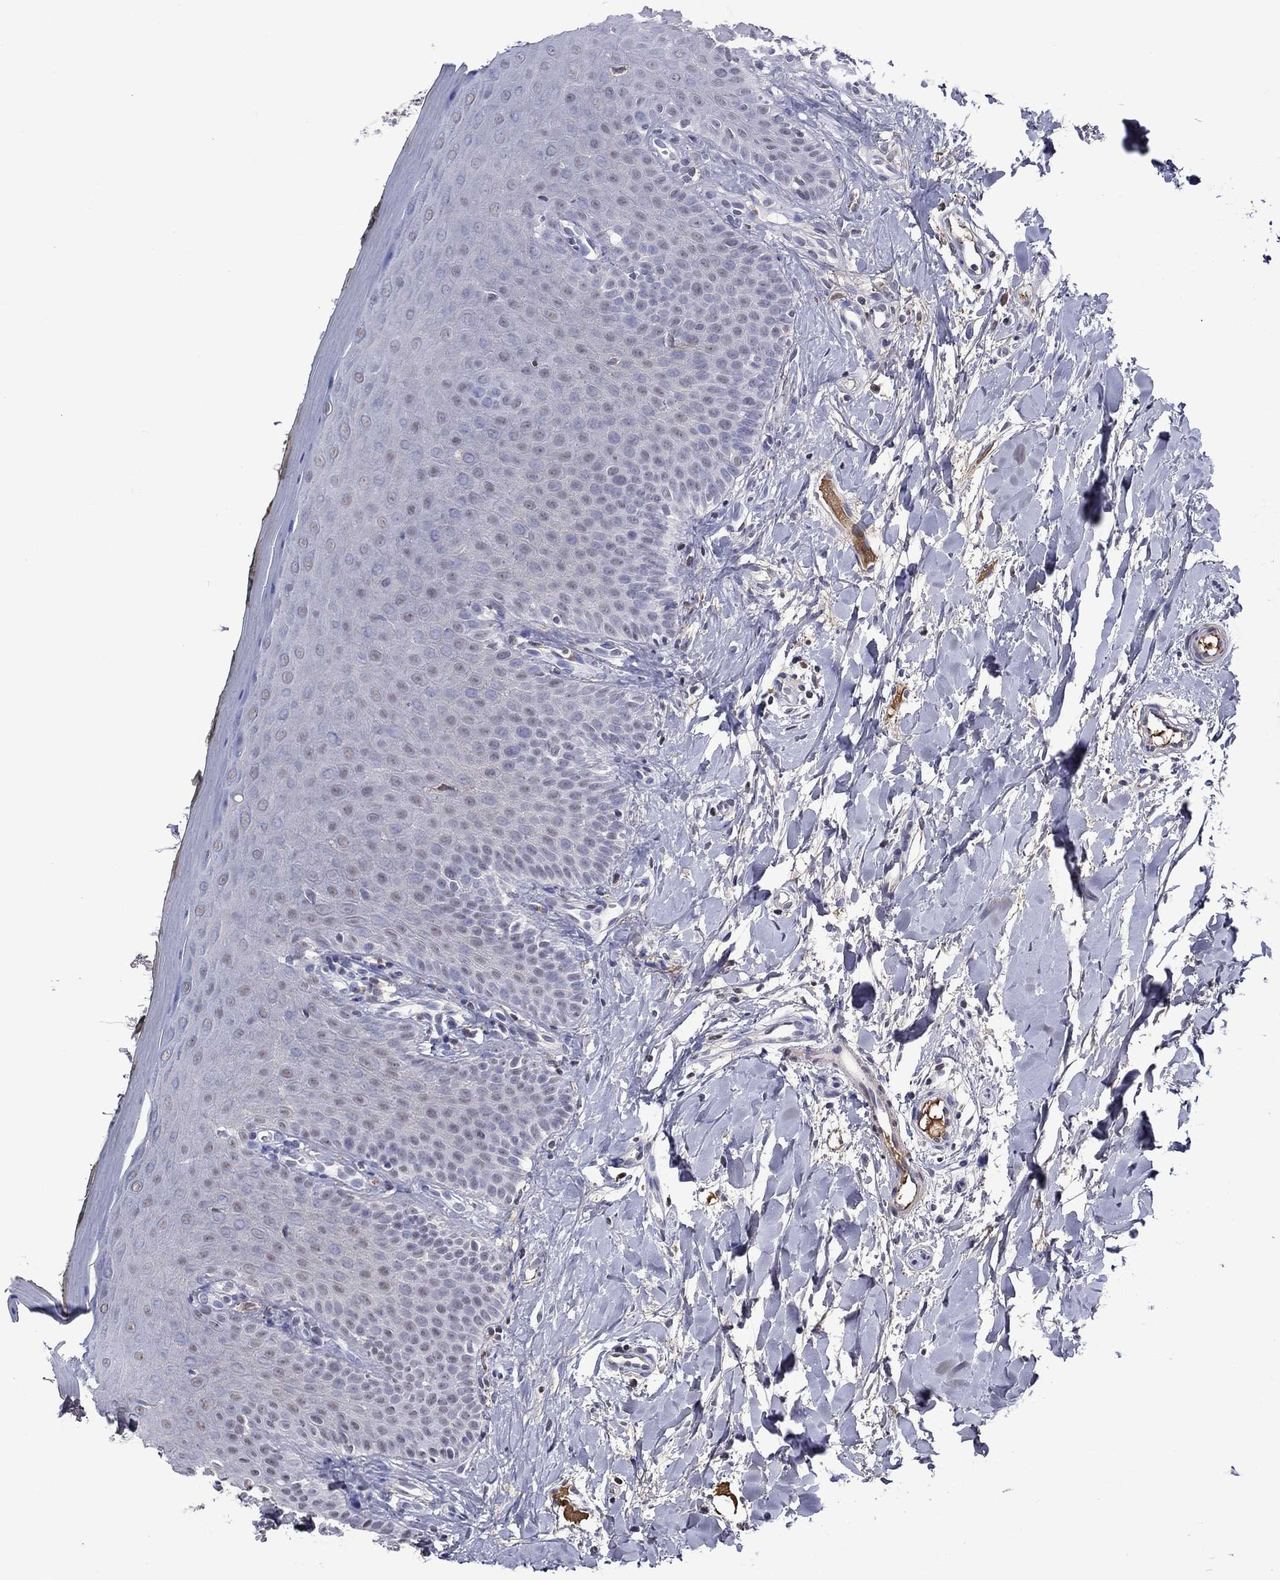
{"staining": {"intensity": "negative", "quantity": "none", "location": "none"}, "tissue": "oral mucosa", "cell_type": "Squamous epithelial cells", "image_type": "normal", "snomed": [{"axis": "morphology", "description": "Normal tissue, NOS"}, {"axis": "topography", "description": "Oral tissue"}], "caption": "IHC photomicrograph of benign oral mucosa: oral mucosa stained with DAB displays no significant protein expression in squamous epithelial cells. Brightfield microscopy of immunohistochemistry stained with DAB (3,3'-diaminobenzidine) (brown) and hematoxylin (blue), captured at high magnification.", "gene": "APOA2", "patient": {"sex": "female", "age": 43}}